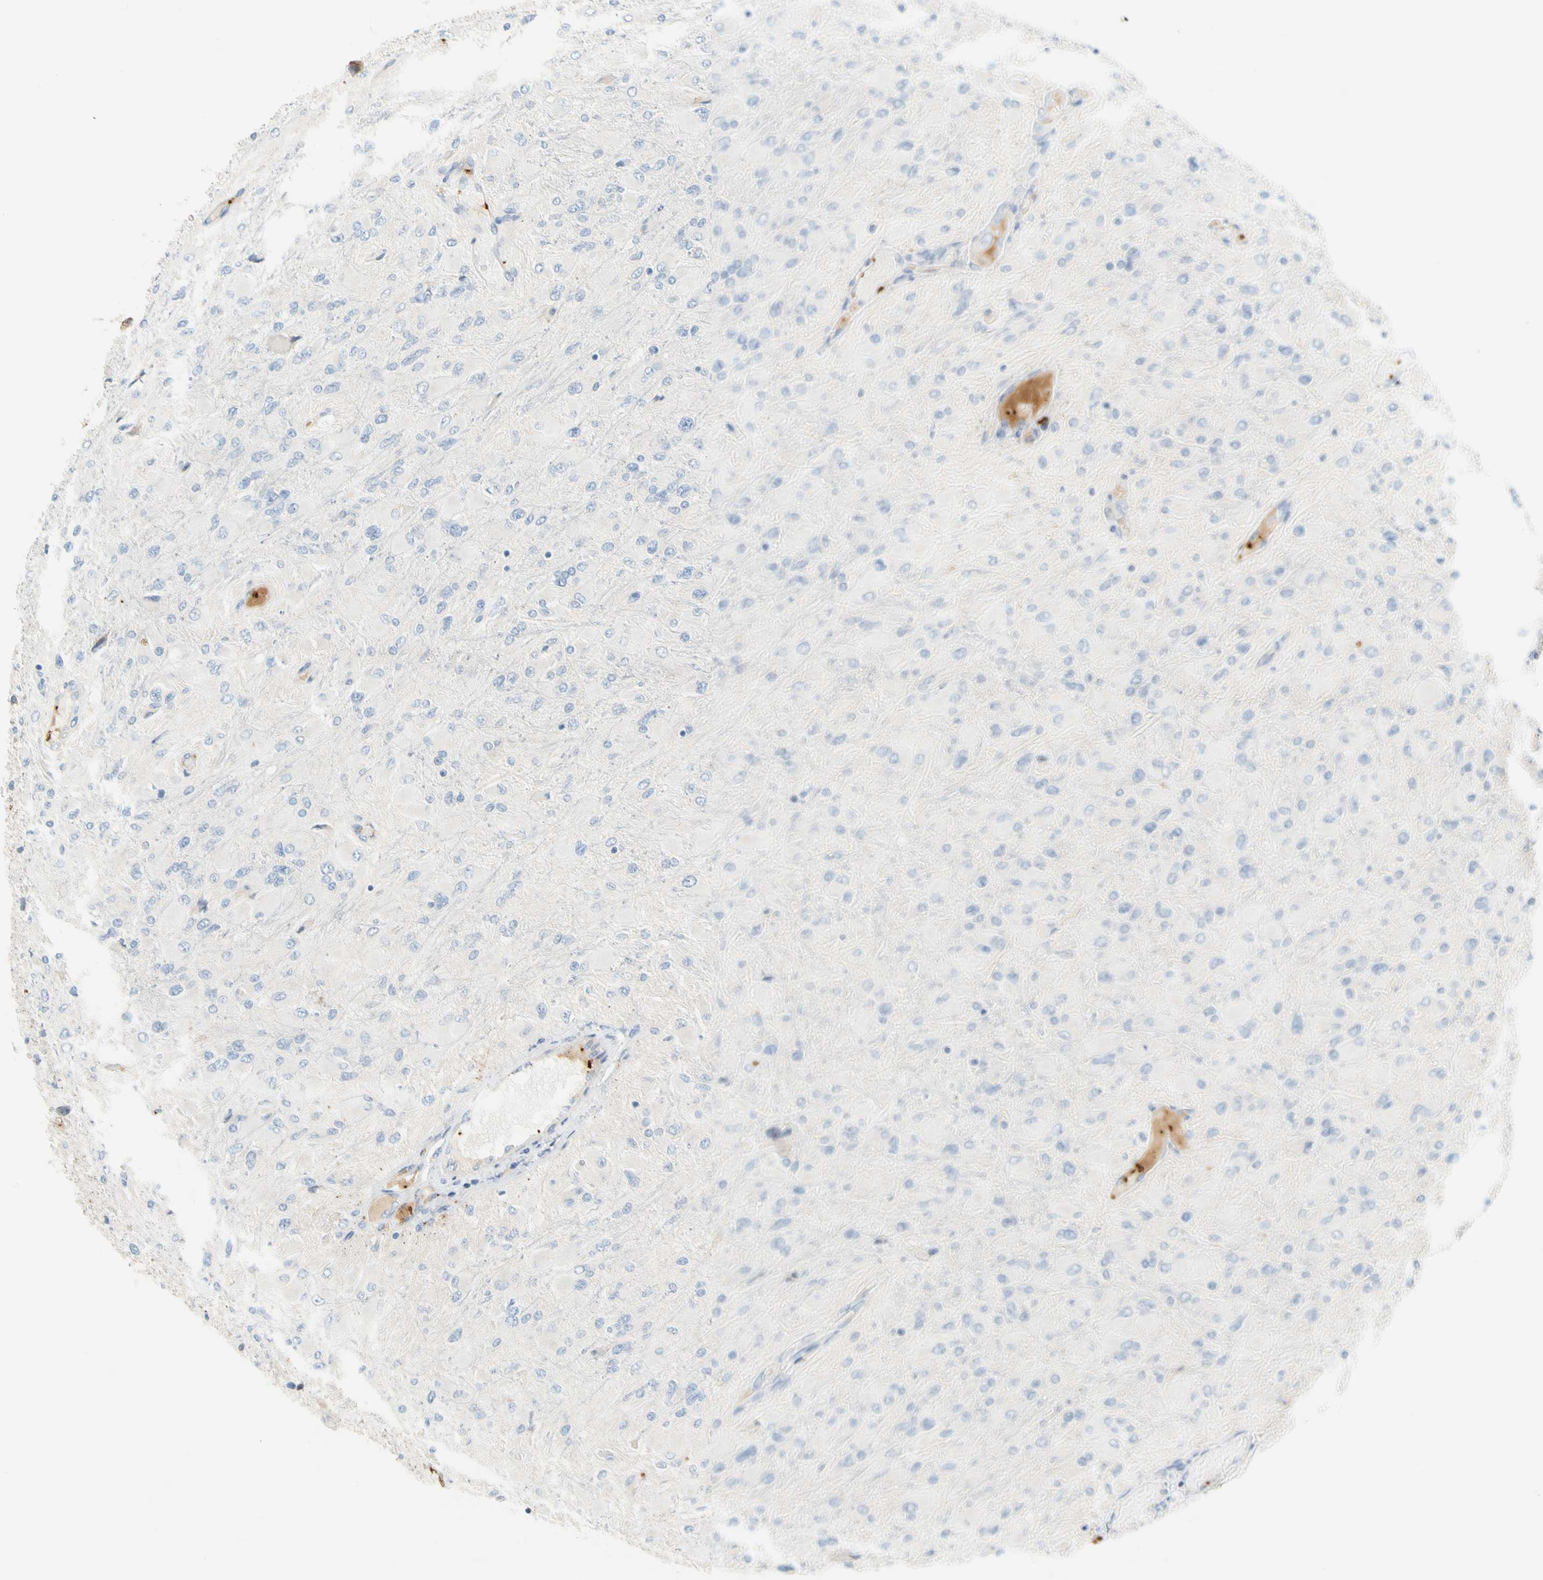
{"staining": {"intensity": "negative", "quantity": "none", "location": "none"}, "tissue": "glioma", "cell_type": "Tumor cells", "image_type": "cancer", "snomed": [{"axis": "morphology", "description": "Glioma, malignant, High grade"}, {"axis": "topography", "description": "Cerebral cortex"}], "caption": "Image shows no significant protein staining in tumor cells of malignant glioma (high-grade).", "gene": "PPBP", "patient": {"sex": "female", "age": 36}}